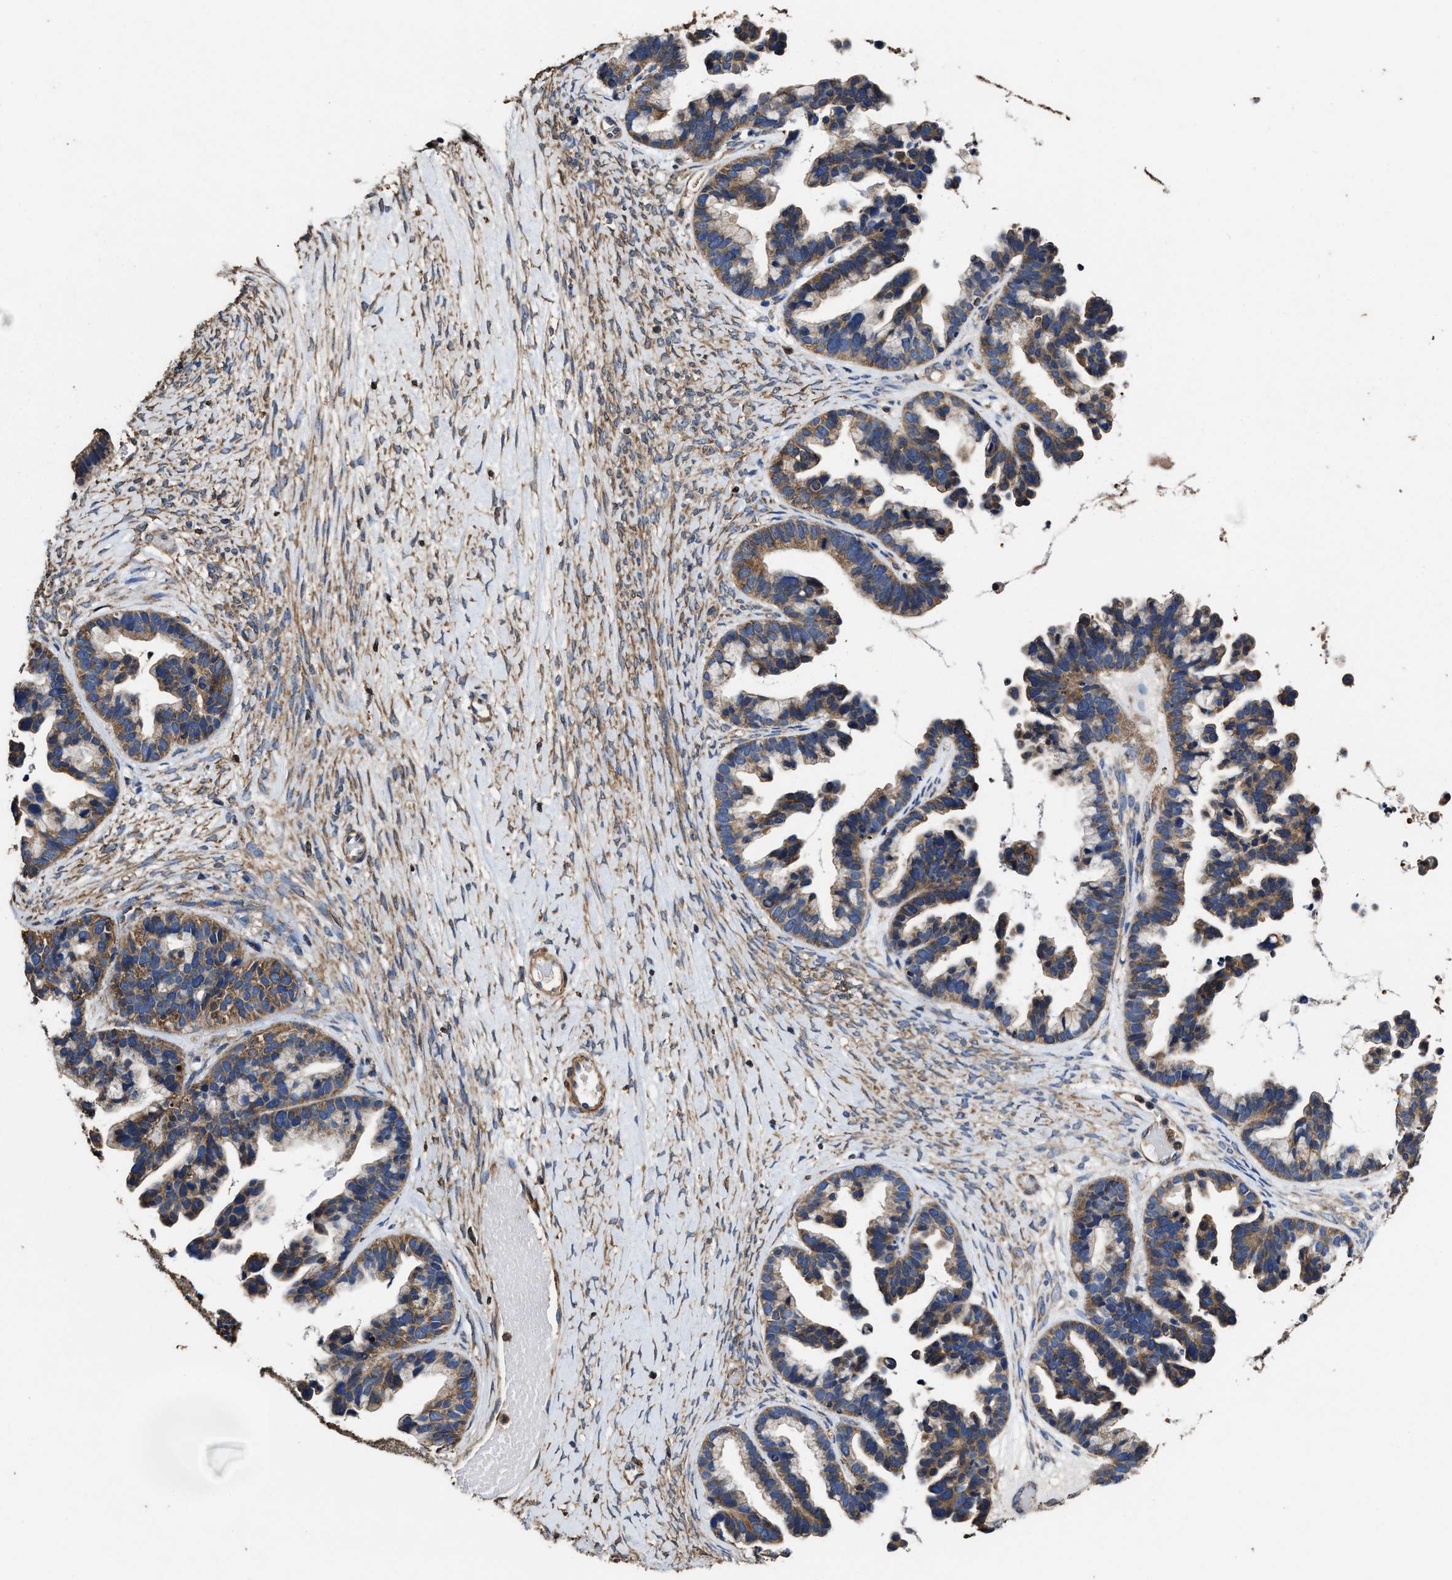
{"staining": {"intensity": "moderate", "quantity": ">75%", "location": "cytoplasmic/membranous"}, "tissue": "ovarian cancer", "cell_type": "Tumor cells", "image_type": "cancer", "snomed": [{"axis": "morphology", "description": "Cystadenocarcinoma, serous, NOS"}, {"axis": "topography", "description": "Ovary"}], "caption": "Serous cystadenocarcinoma (ovarian) stained for a protein reveals moderate cytoplasmic/membranous positivity in tumor cells.", "gene": "SFXN4", "patient": {"sex": "female", "age": 56}}